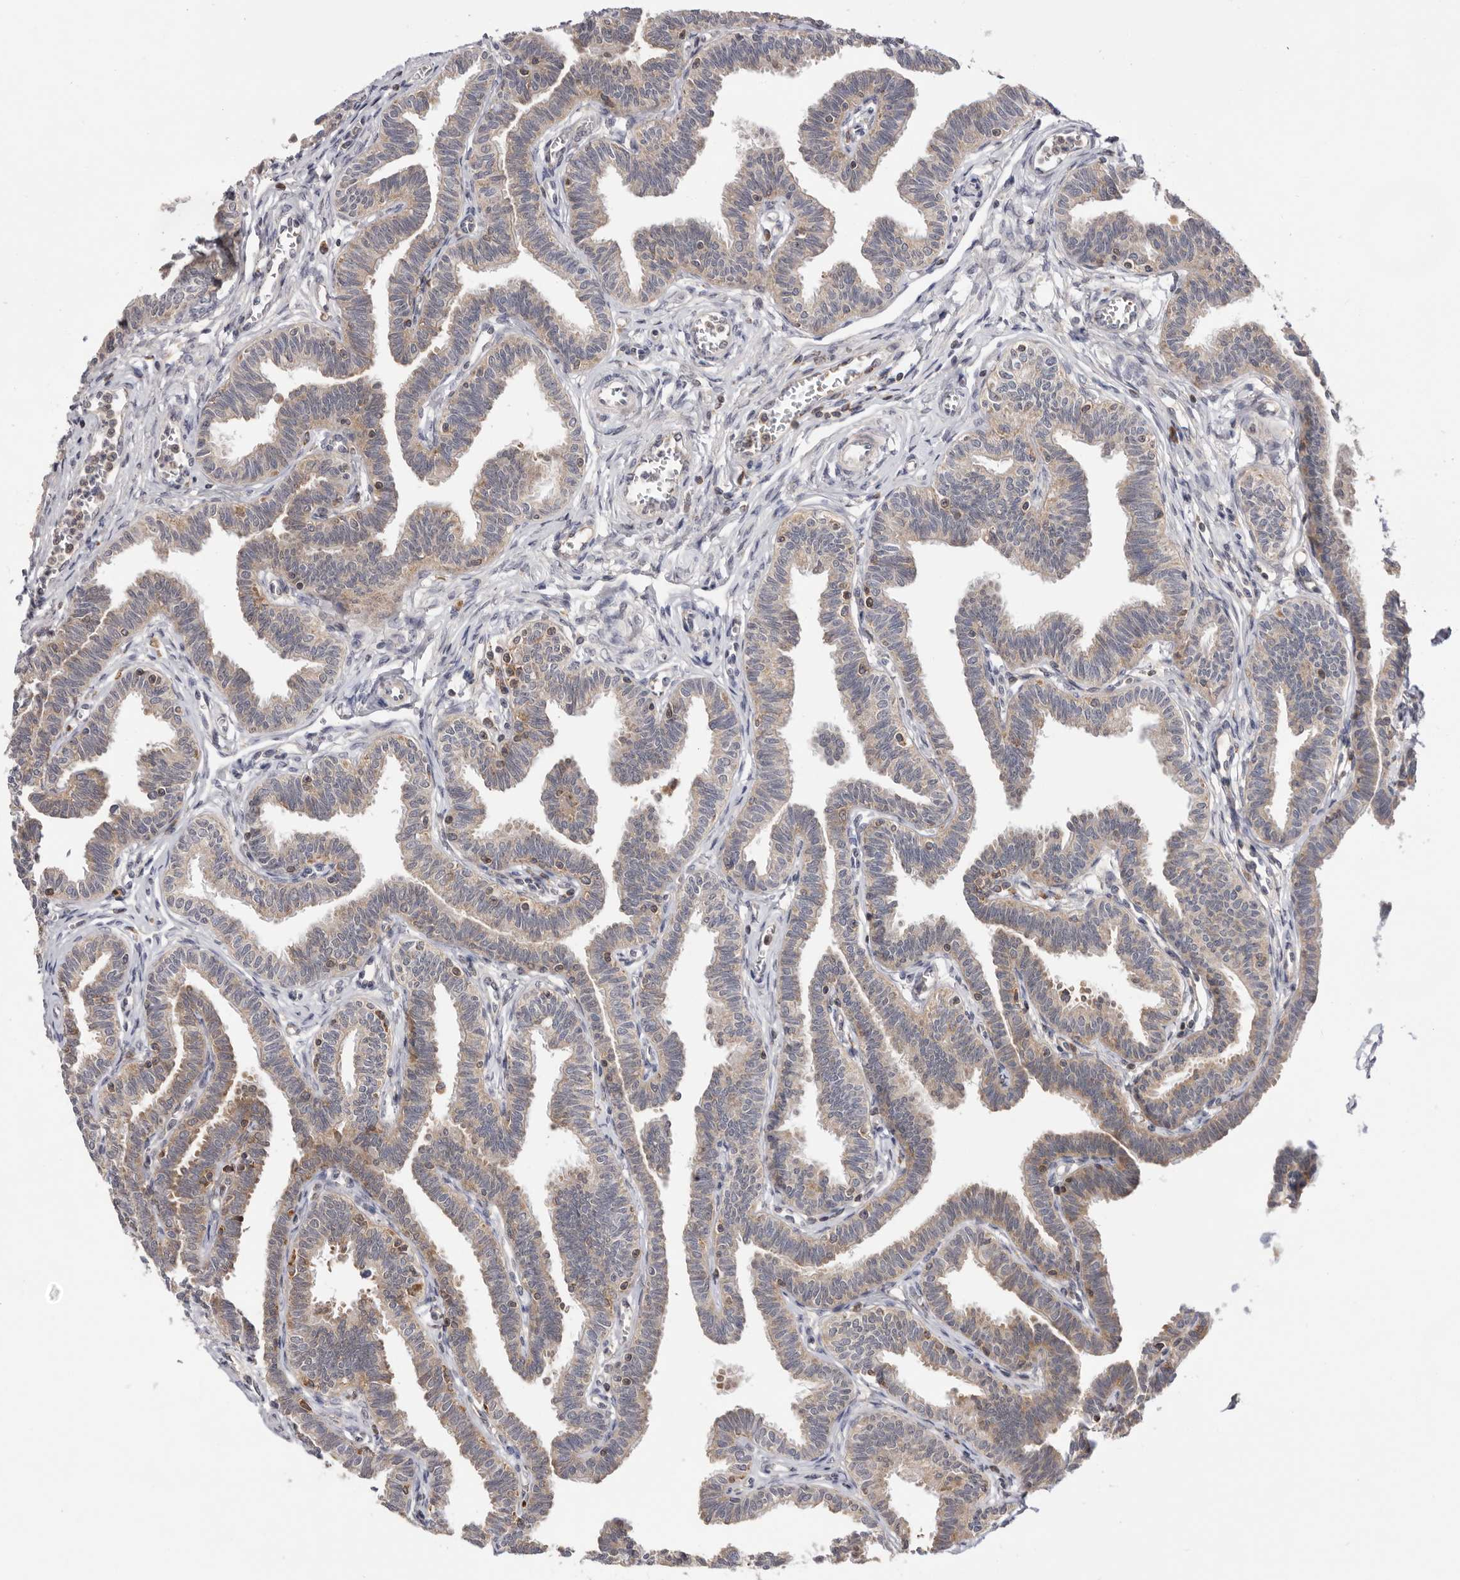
{"staining": {"intensity": "moderate", "quantity": "25%-75%", "location": "cytoplasmic/membranous"}, "tissue": "fallopian tube", "cell_type": "Glandular cells", "image_type": "normal", "snomed": [{"axis": "morphology", "description": "Normal tissue, NOS"}, {"axis": "topography", "description": "Fallopian tube"}, {"axis": "topography", "description": "Ovary"}], "caption": "The immunohistochemical stain shows moderate cytoplasmic/membranous expression in glandular cells of benign fallopian tube. The staining was performed using DAB (3,3'-diaminobenzidine) to visualize the protein expression in brown, while the nuclei were stained in blue with hematoxylin (Magnification: 20x).", "gene": "RNF213", "patient": {"sex": "female", "age": 23}}